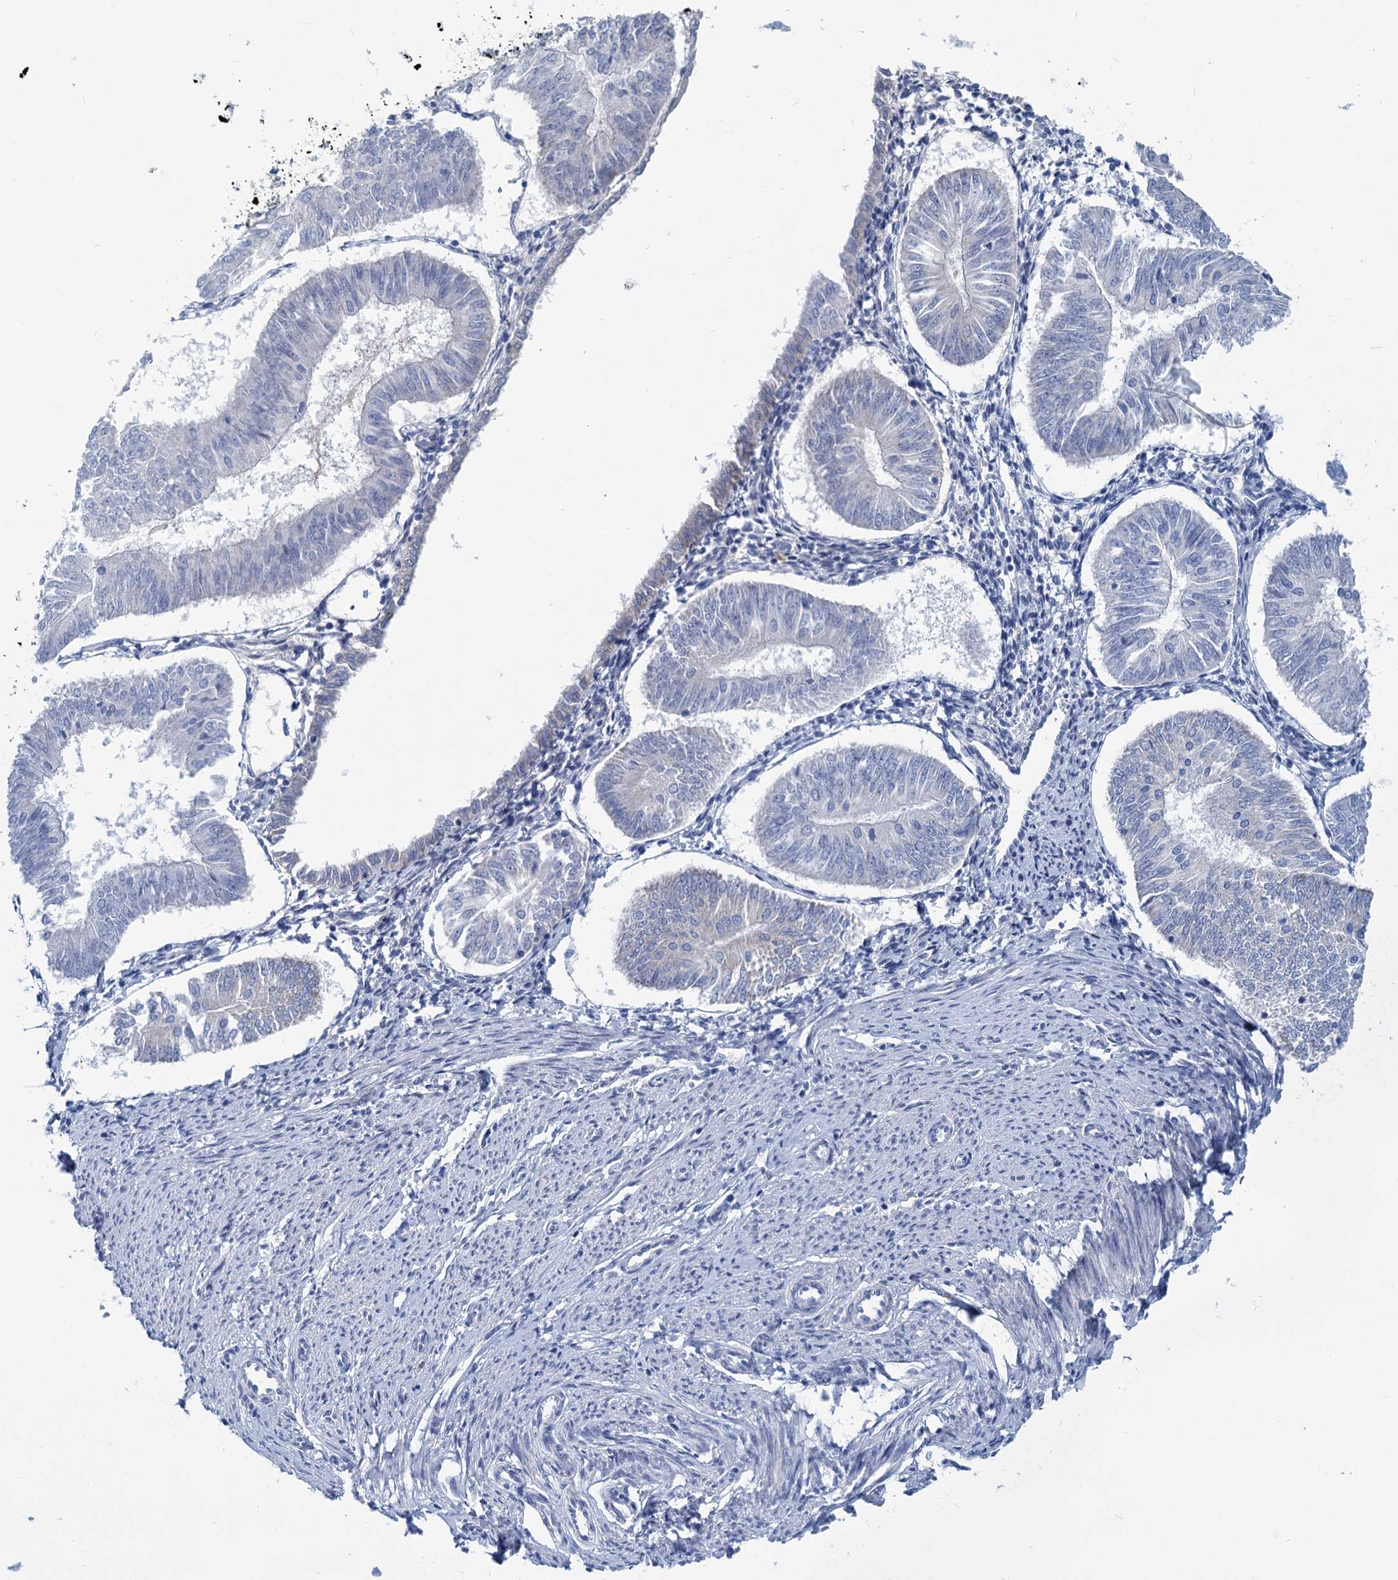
{"staining": {"intensity": "negative", "quantity": "none", "location": "none"}, "tissue": "endometrial cancer", "cell_type": "Tumor cells", "image_type": "cancer", "snomed": [{"axis": "morphology", "description": "Adenocarcinoma, NOS"}, {"axis": "topography", "description": "Endometrium"}], "caption": "The immunohistochemistry (IHC) histopathology image has no significant staining in tumor cells of endometrial adenocarcinoma tissue.", "gene": "CHDH", "patient": {"sex": "female", "age": 58}}